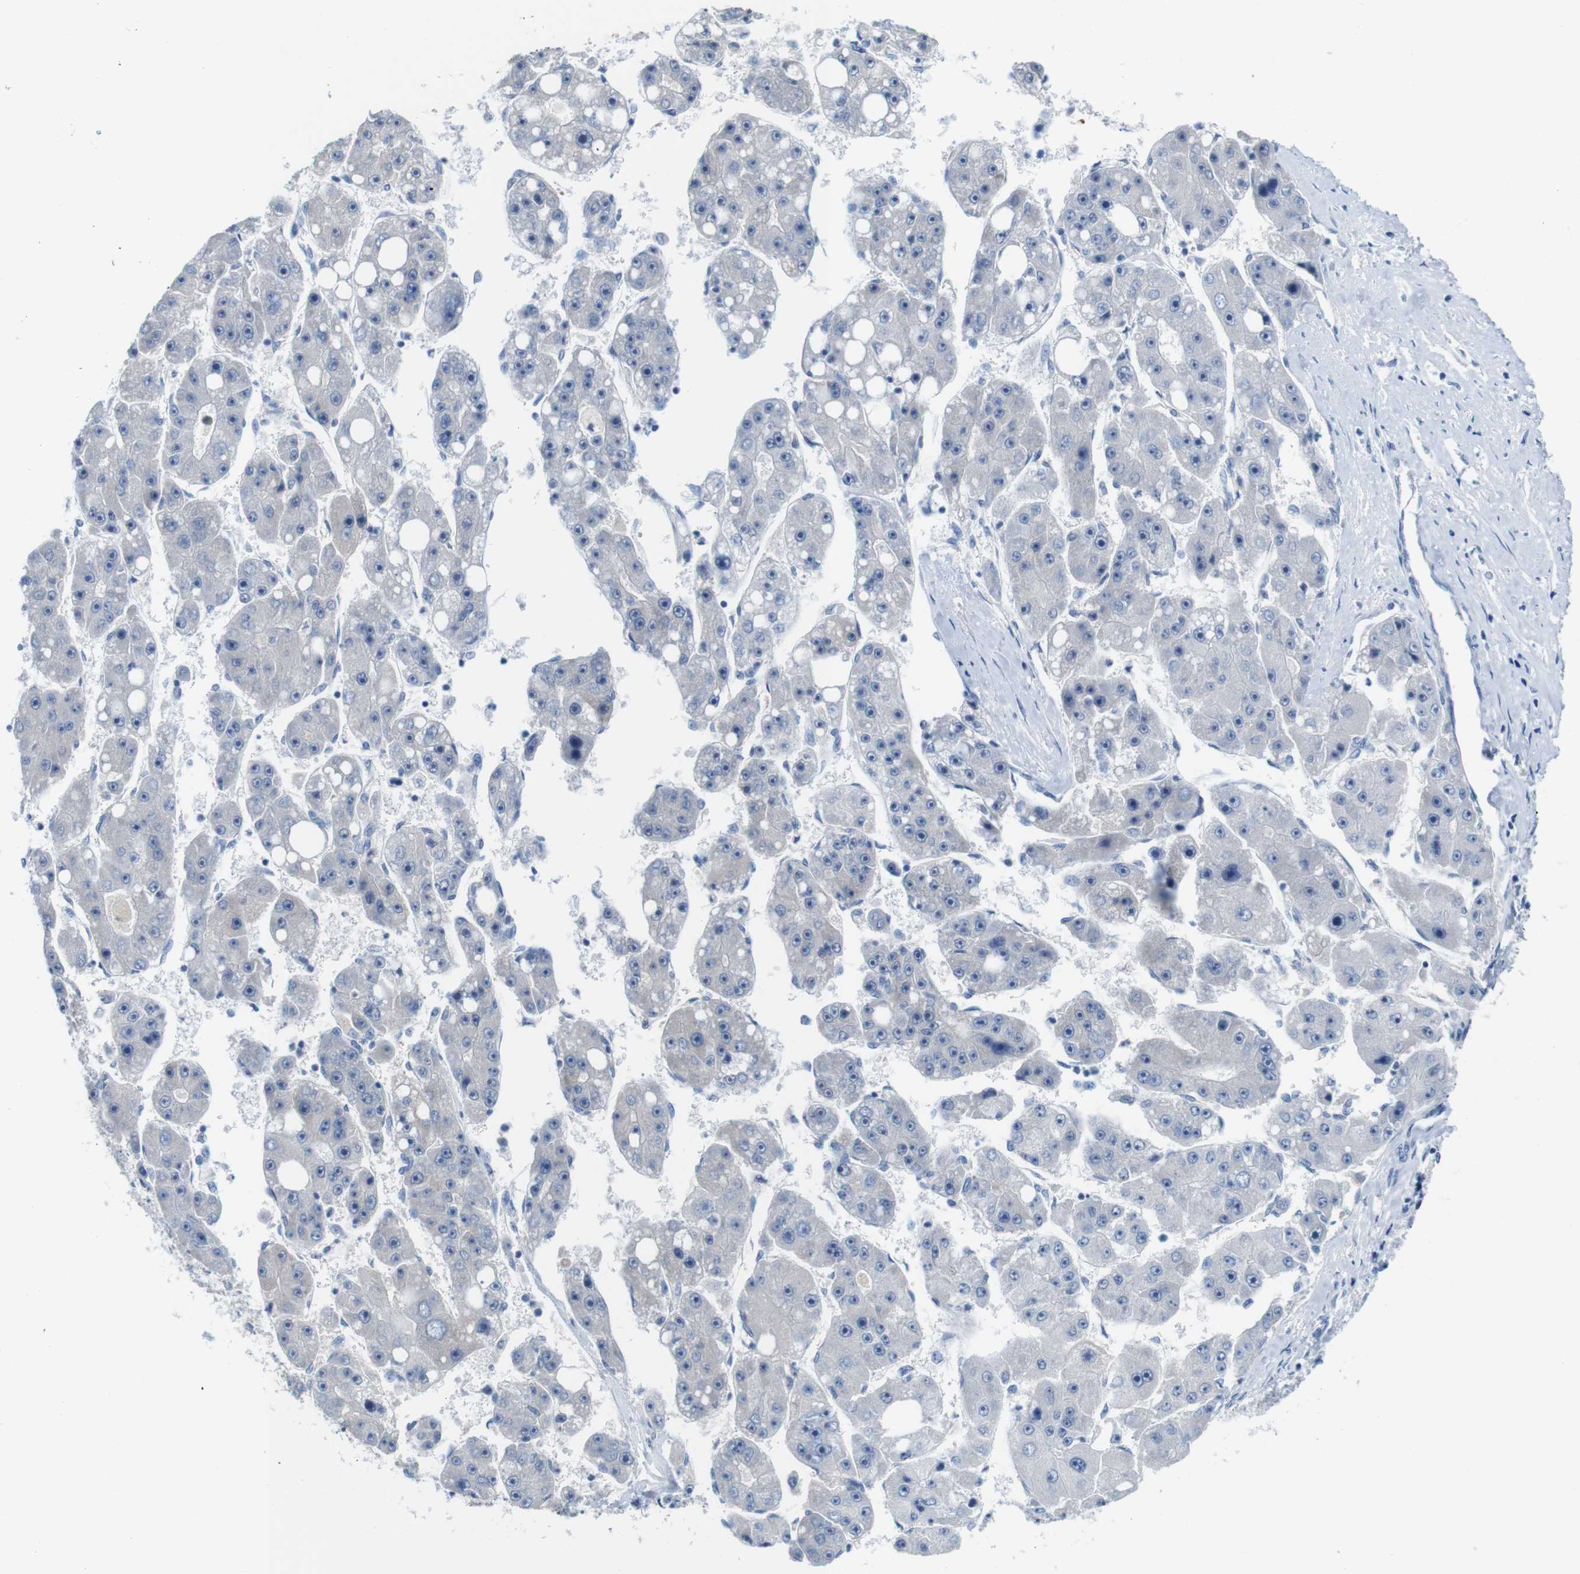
{"staining": {"intensity": "negative", "quantity": "none", "location": "none"}, "tissue": "liver cancer", "cell_type": "Tumor cells", "image_type": "cancer", "snomed": [{"axis": "morphology", "description": "Carcinoma, Hepatocellular, NOS"}, {"axis": "topography", "description": "Liver"}], "caption": "Immunohistochemistry of liver cancer (hepatocellular carcinoma) exhibits no positivity in tumor cells.", "gene": "IGSF8", "patient": {"sex": "female", "age": 61}}